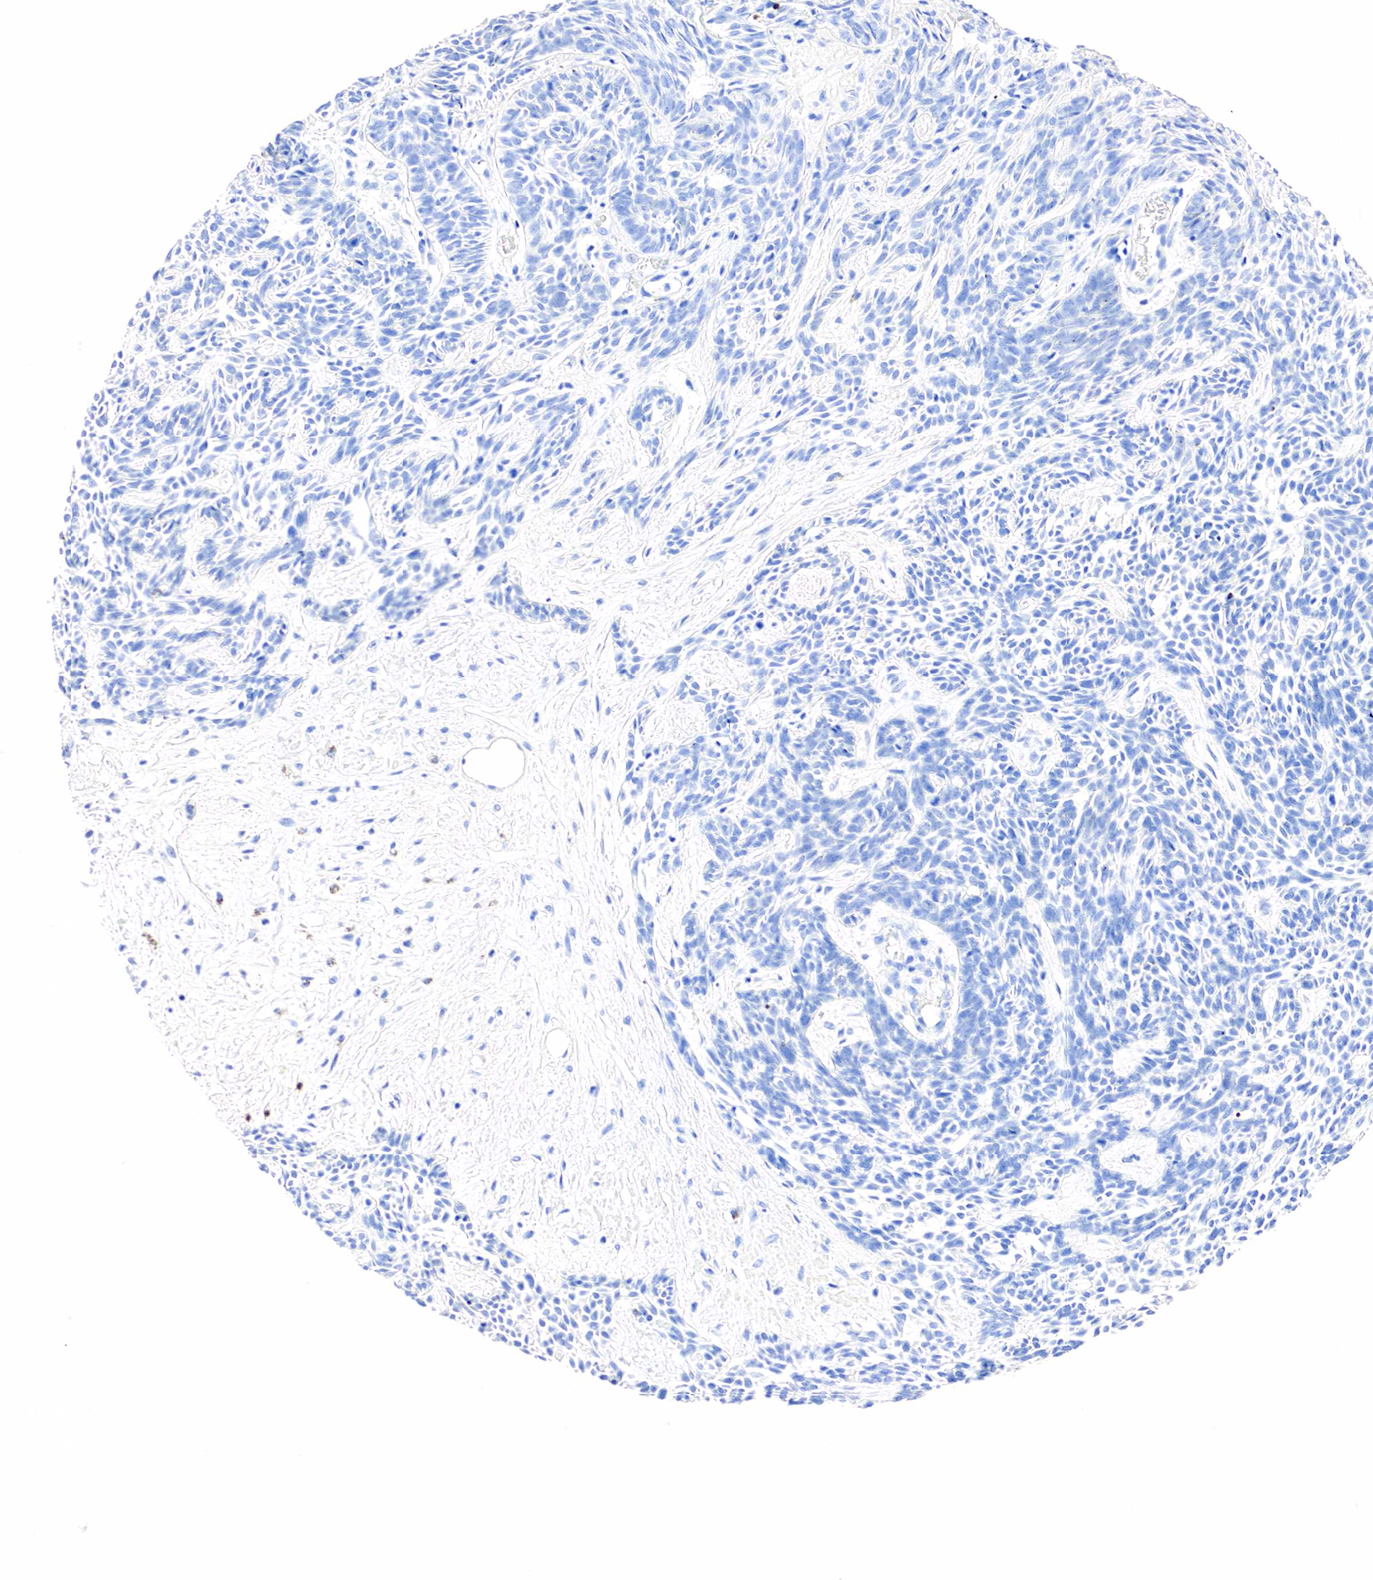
{"staining": {"intensity": "negative", "quantity": "none", "location": "none"}, "tissue": "skin cancer", "cell_type": "Tumor cells", "image_type": "cancer", "snomed": [{"axis": "morphology", "description": "Basal cell carcinoma"}, {"axis": "topography", "description": "Skin"}], "caption": "Tumor cells are negative for protein expression in human skin basal cell carcinoma.", "gene": "PTH", "patient": {"sex": "male", "age": 58}}